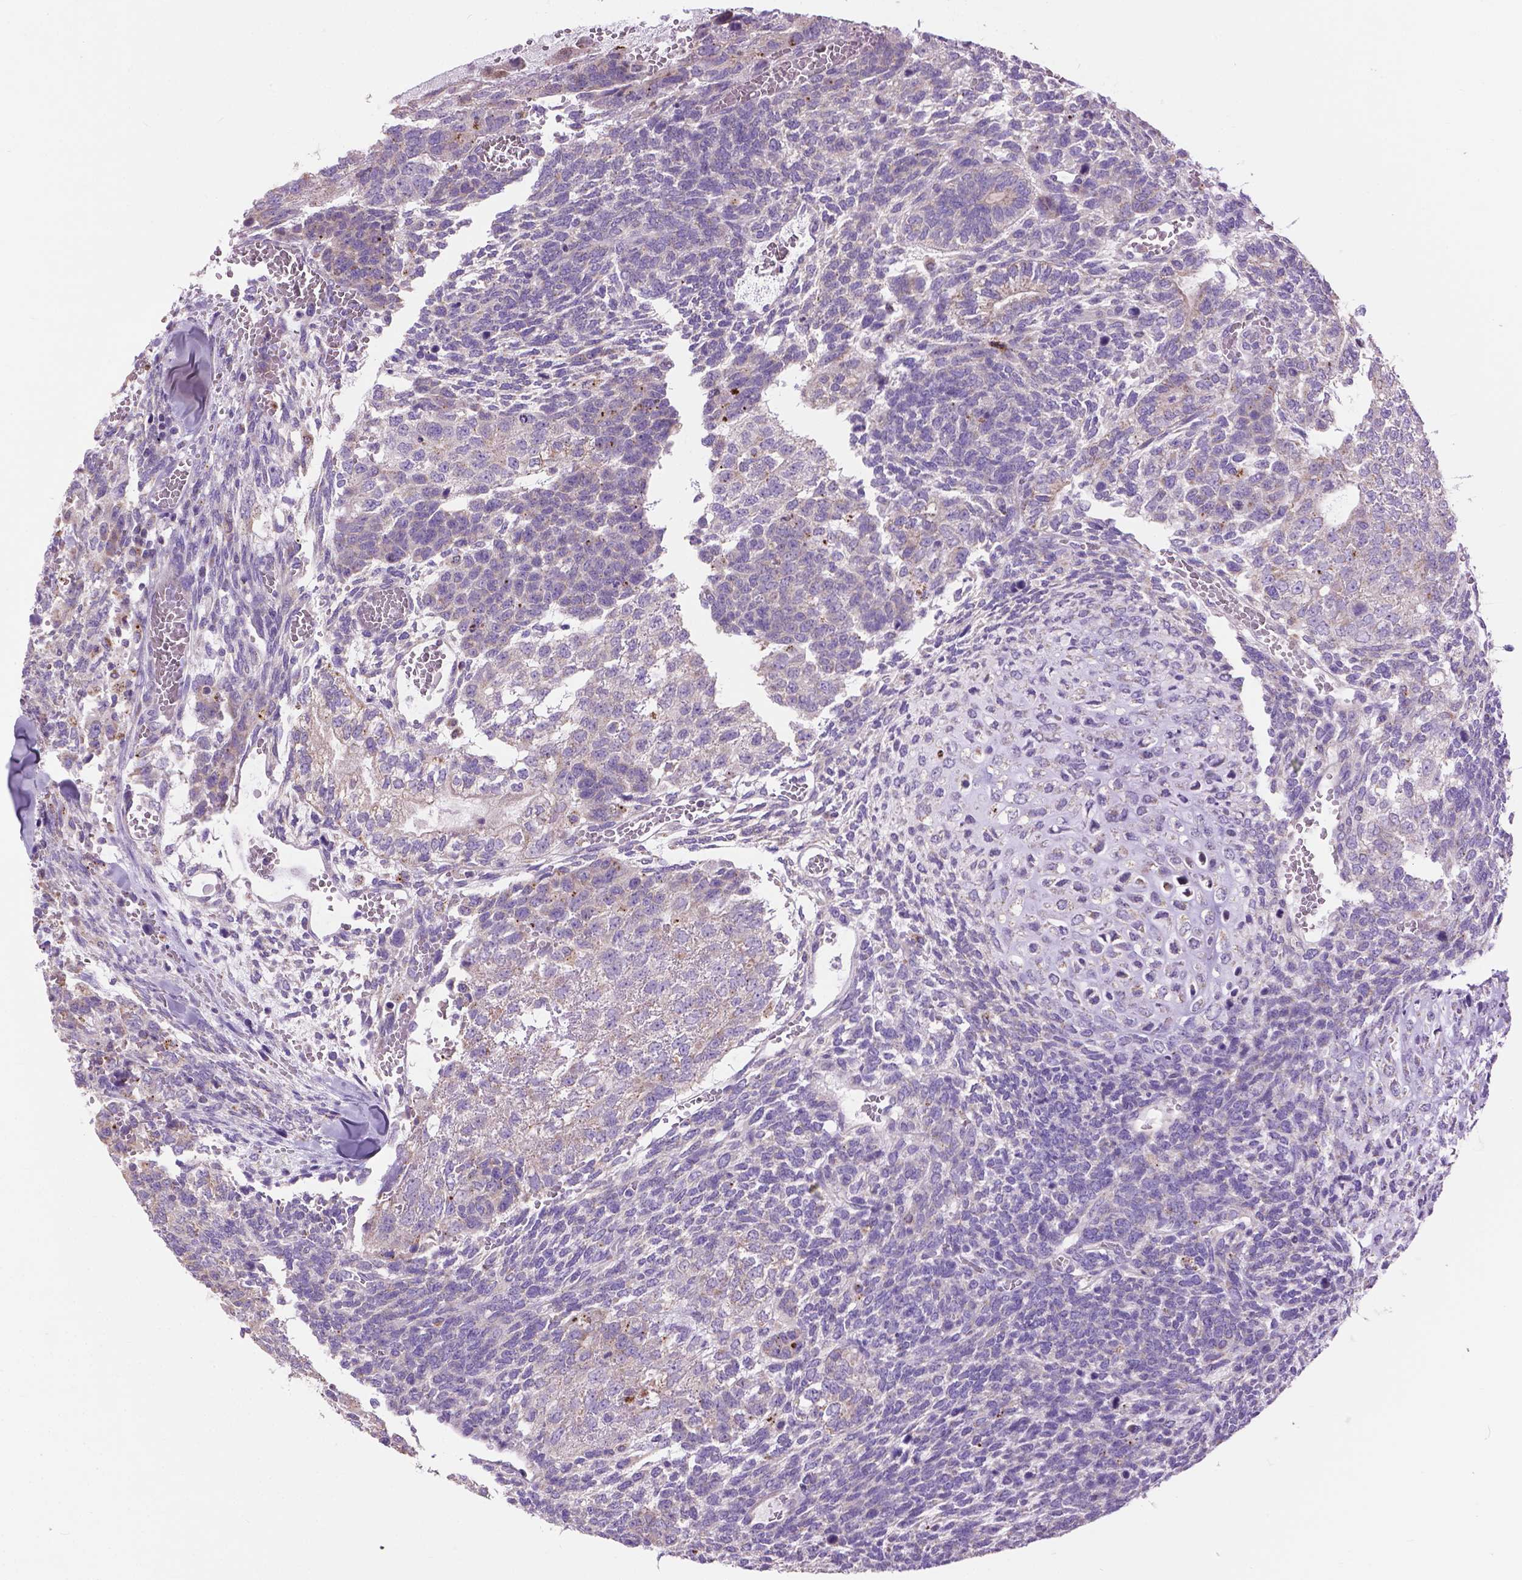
{"staining": {"intensity": "weak", "quantity": "<25%", "location": "cytoplasmic/membranous"}, "tissue": "testis cancer", "cell_type": "Tumor cells", "image_type": "cancer", "snomed": [{"axis": "morphology", "description": "Normal tissue, NOS"}, {"axis": "morphology", "description": "Carcinoma, Embryonal, NOS"}, {"axis": "topography", "description": "Testis"}, {"axis": "topography", "description": "Epididymis"}], "caption": "The IHC micrograph has no significant staining in tumor cells of testis cancer tissue.", "gene": "VDAC1", "patient": {"sex": "male", "age": 23}}